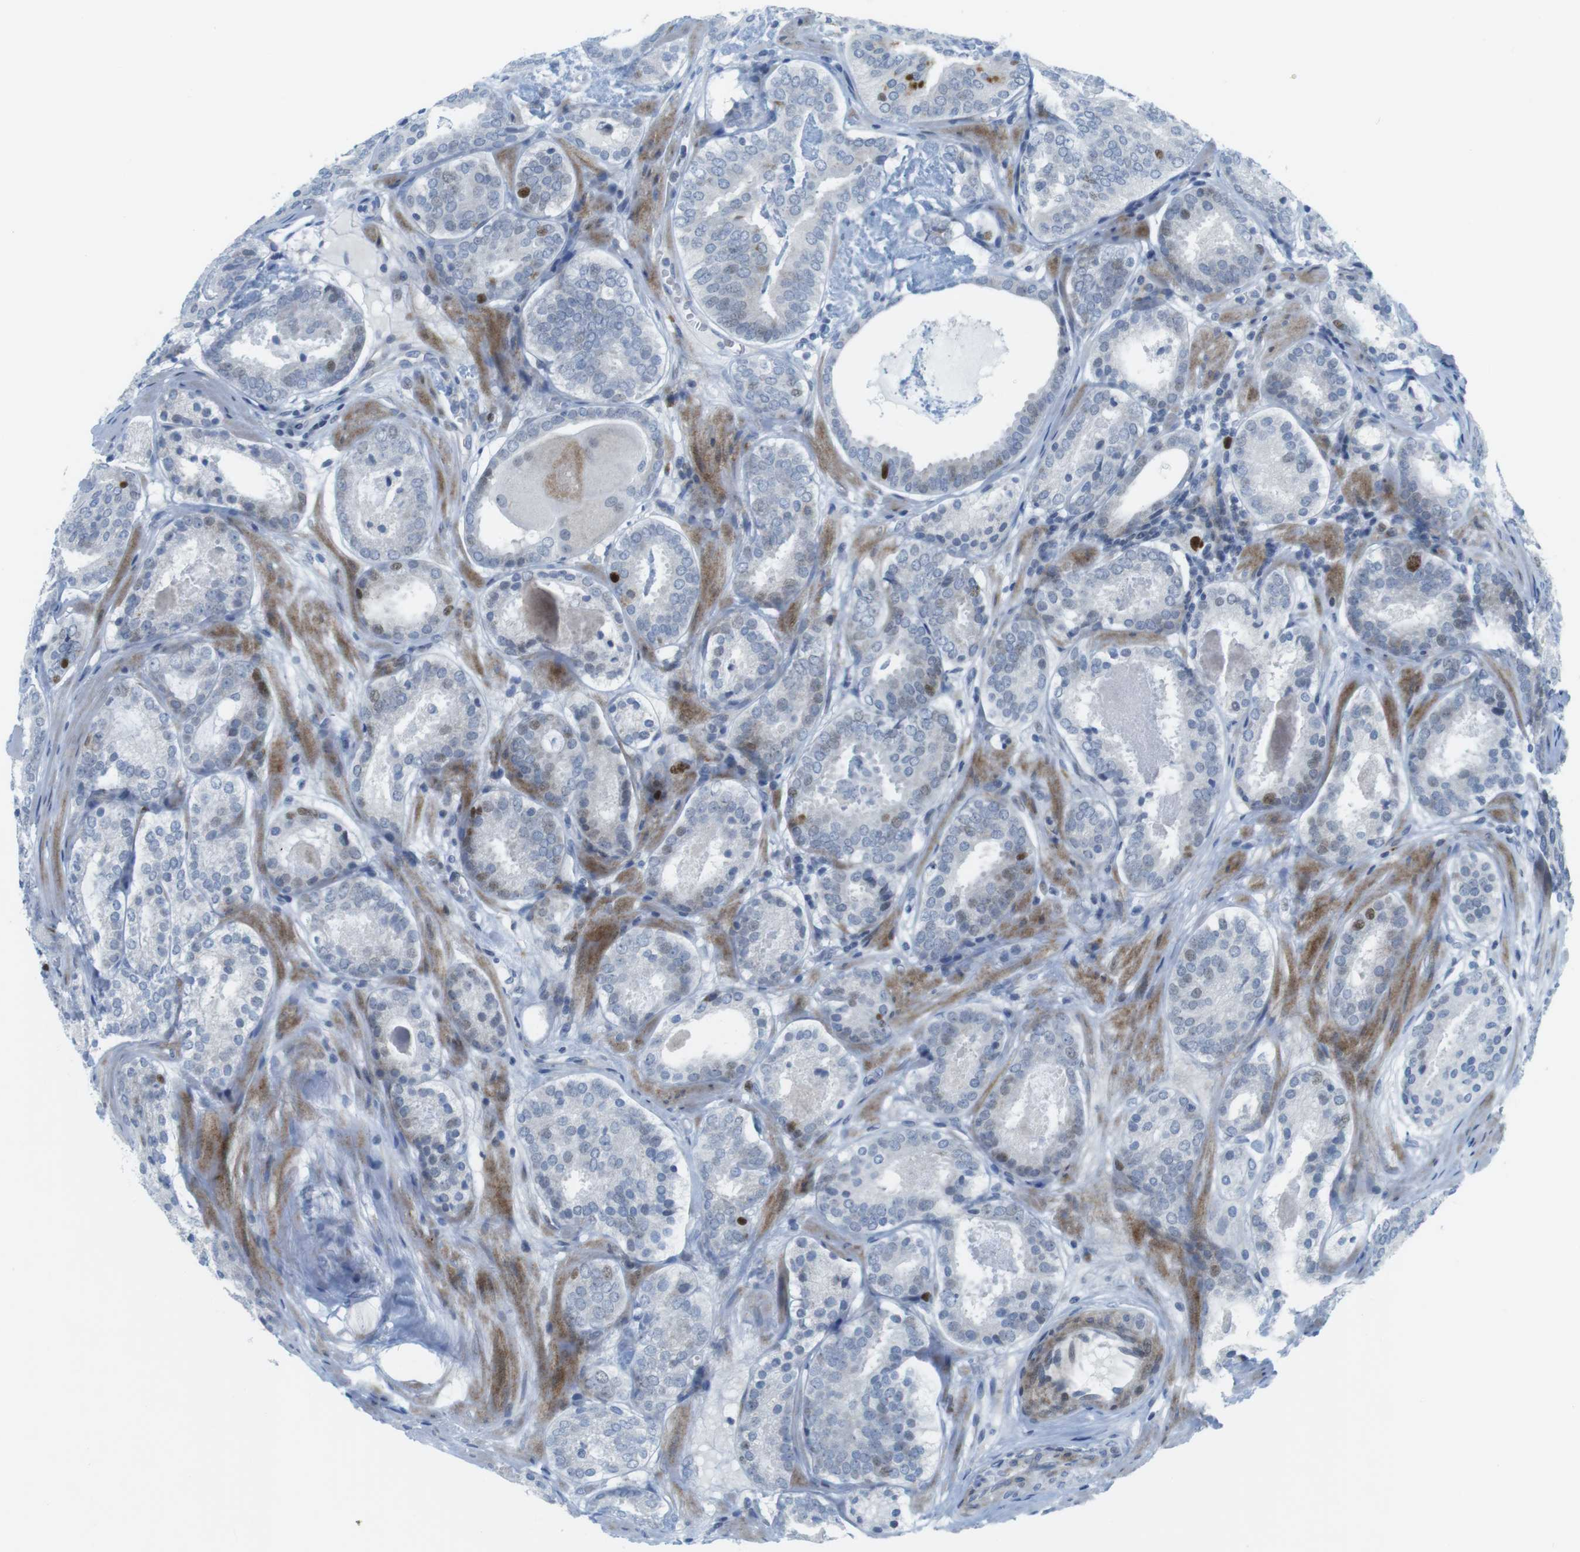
{"staining": {"intensity": "moderate", "quantity": "<25%", "location": "nuclear"}, "tissue": "prostate cancer", "cell_type": "Tumor cells", "image_type": "cancer", "snomed": [{"axis": "morphology", "description": "Adenocarcinoma, Low grade"}, {"axis": "topography", "description": "Prostate"}], "caption": "IHC photomicrograph of neoplastic tissue: low-grade adenocarcinoma (prostate) stained using immunohistochemistry (IHC) demonstrates low levels of moderate protein expression localized specifically in the nuclear of tumor cells, appearing as a nuclear brown color.", "gene": "CHAF1A", "patient": {"sex": "male", "age": 69}}